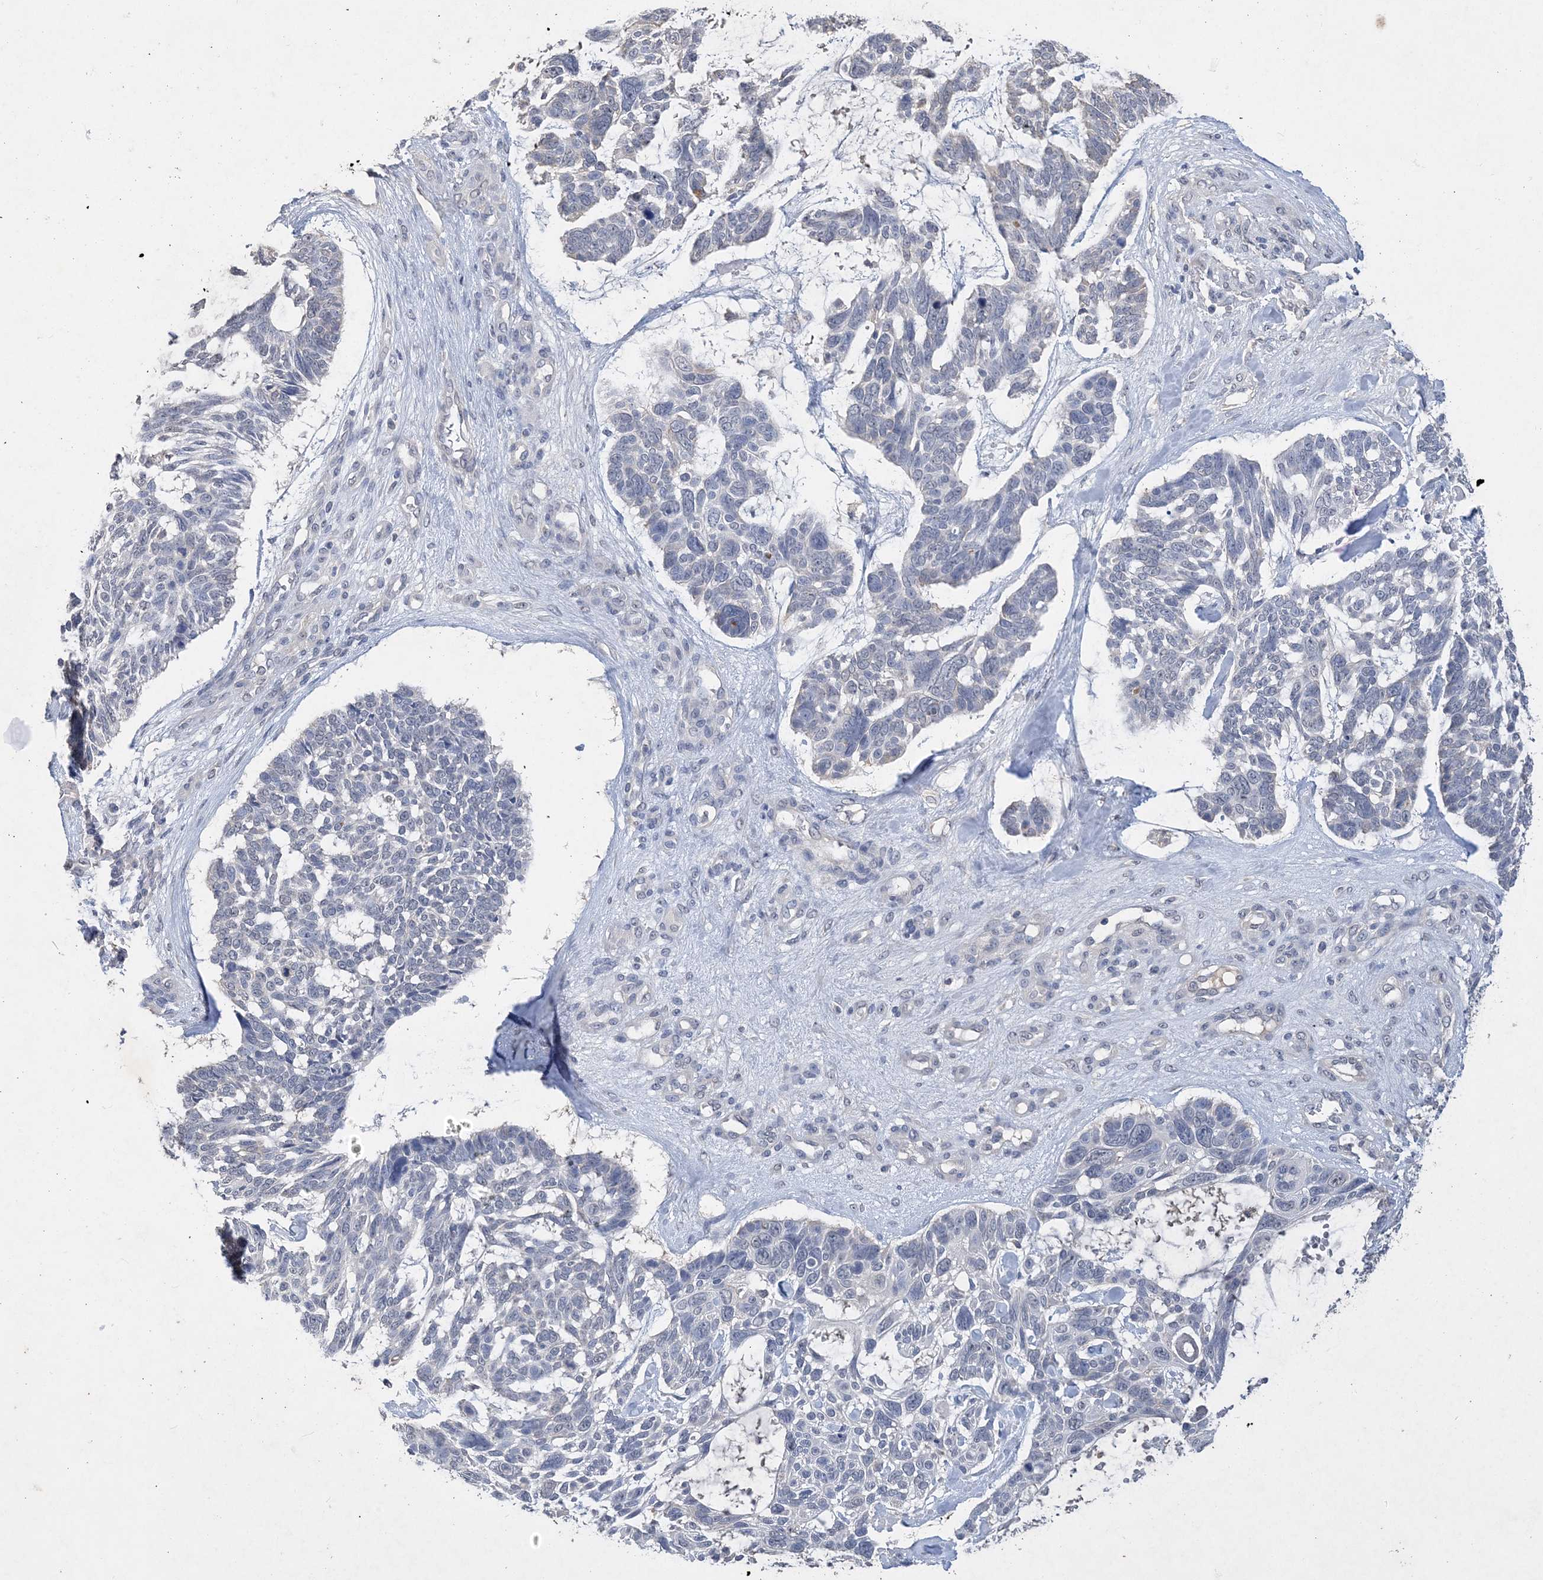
{"staining": {"intensity": "negative", "quantity": "none", "location": "none"}, "tissue": "skin cancer", "cell_type": "Tumor cells", "image_type": "cancer", "snomed": [{"axis": "morphology", "description": "Basal cell carcinoma"}, {"axis": "topography", "description": "Skin"}], "caption": "High magnification brightfield microscopy of skin cancer (basal cell carcinoma) stained with DAB (brown) and counterstained with hematoxylin (blue): tumor cells show no significant staining.", "gene": "C11orf58", "patient": {"sex": "male", "age": 88}}